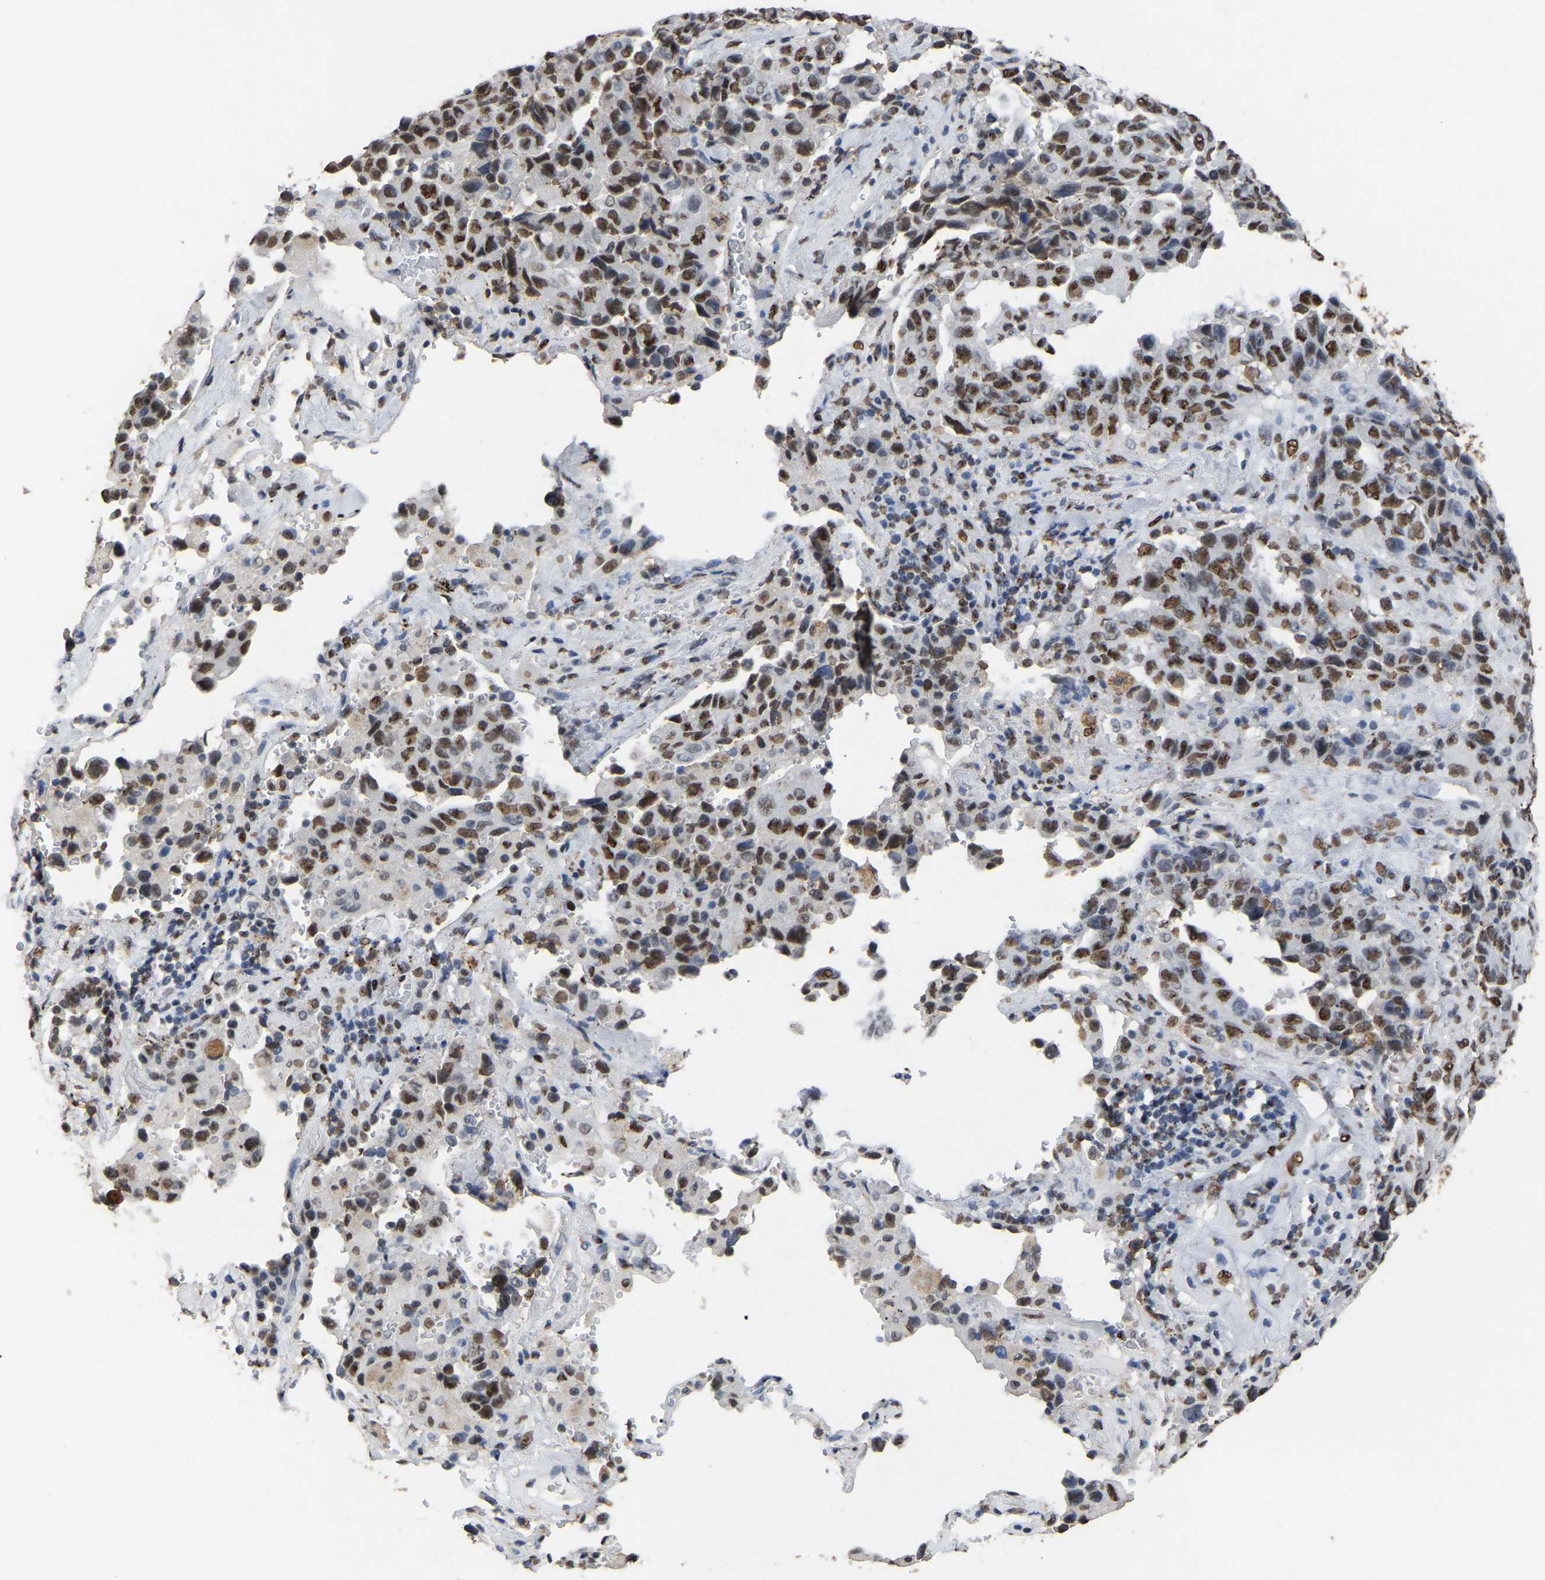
{"staining": {"intensity": "strong", "quantity": ">75%", "location": "nuclear"}, "tissue": "lung cancer", "cell_type": "Tumor cells", "image_type": "cancer", "snomed": [{"axis": "morphology", "description": "Adenocarcinoma, NOS"}, {"axis": "topography", "description": "Lung"}], "caption": "Protein staining of lung cancer tissue exhibits strong nuclear expression in approximately >75% of tumor cells. (Stains: DAB in brown, nuclei in blue, Microscopy: brightfield microscopy at high magnification).", "gene": "RBL2", "patient": {"sex": "female", "age": 51}}